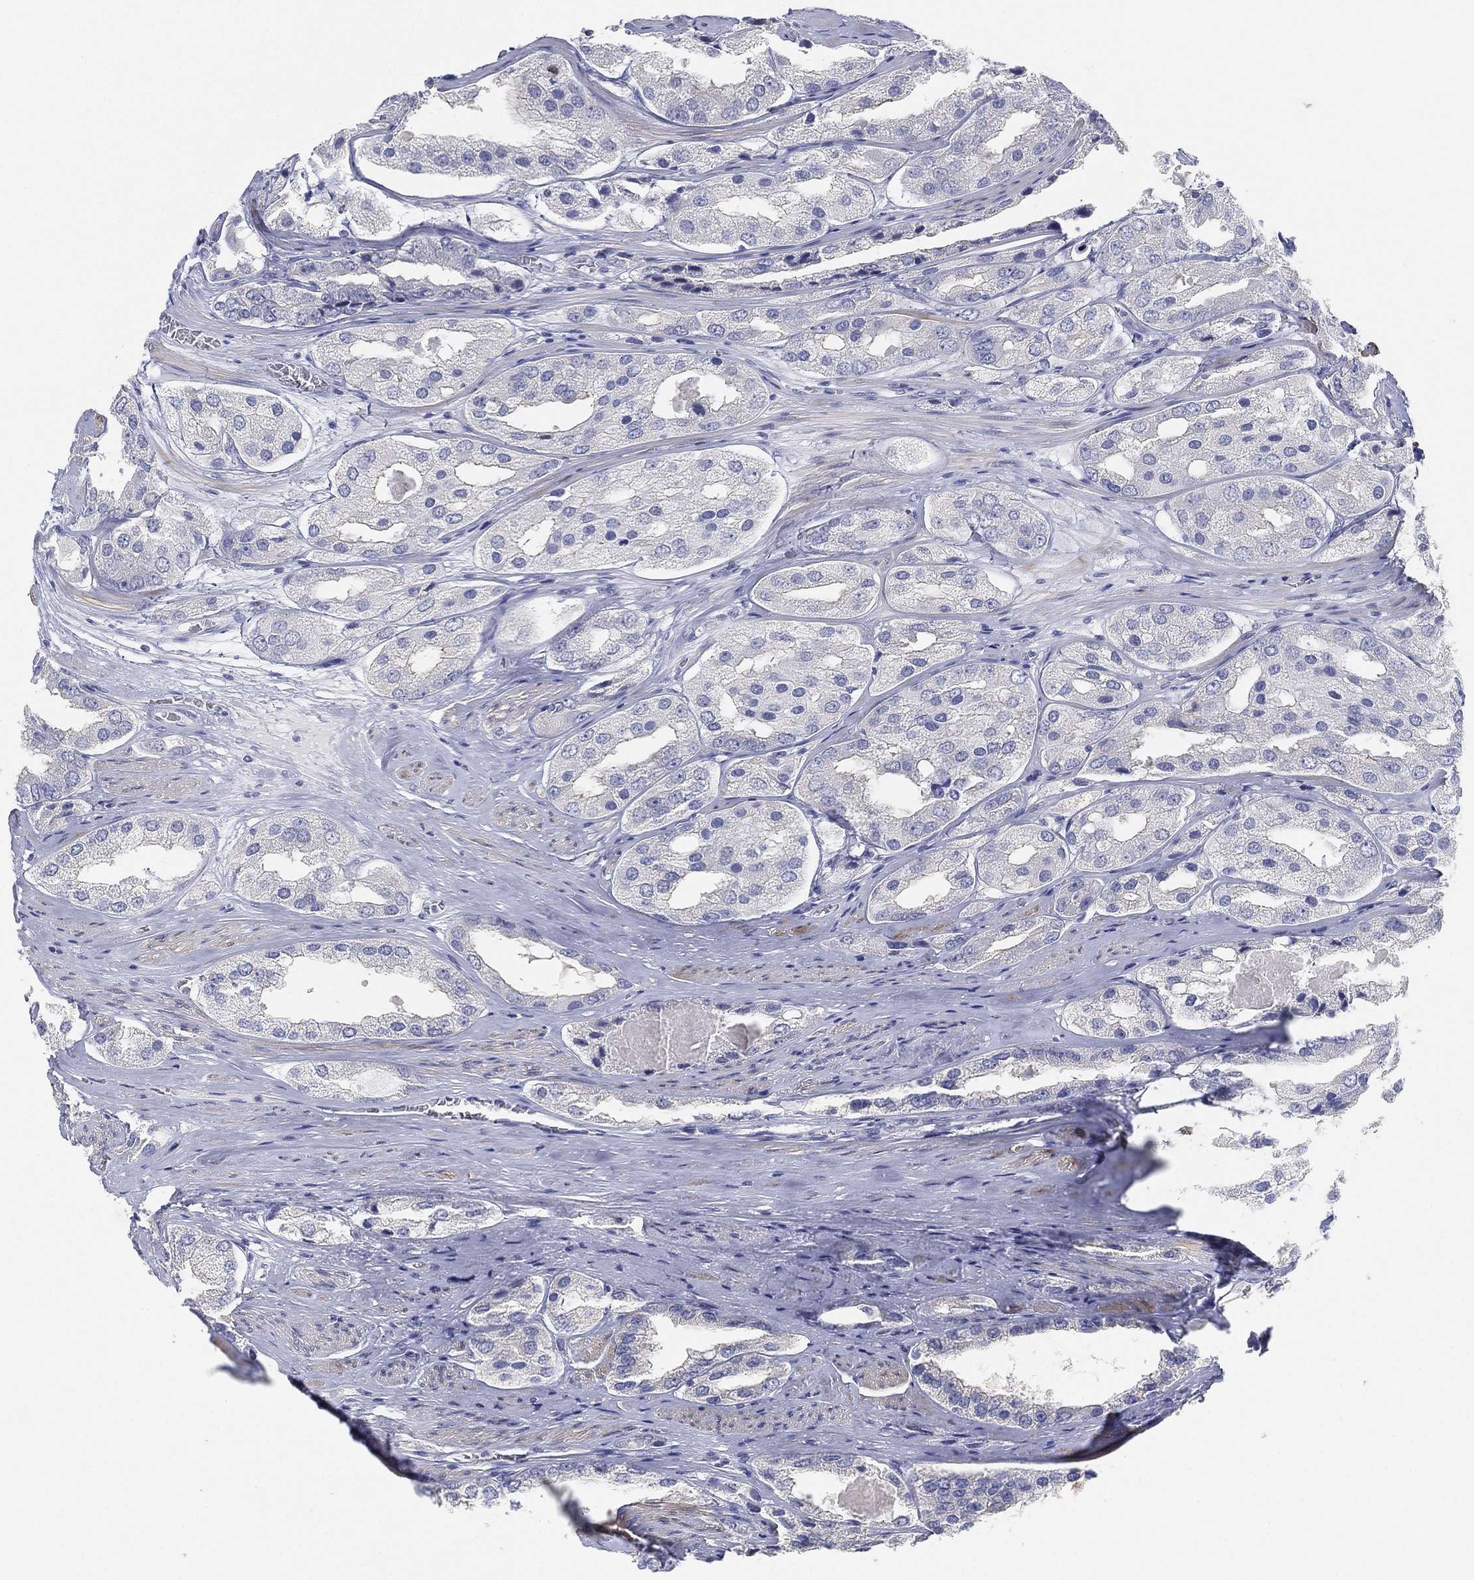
{"staining": {"intensity": "negative", "quantity": "none", "location": "none"}, "tissue": "prostate cancer", "cell_type": "Tumor cells", "image_type": "cancer", "snomed": [{"axis": "morphology", "description": "Adenocarcinoma, Low grade"}, {"axis": "topography", "description": "Prostate"}], "caption": "The micrograph demonstrates no significant expression in tumor cells of prostate cancer (adenocarcinoma (low-grade)).", "gene": "FAM187B", "patient": {"sex": "male", "age": 69}}